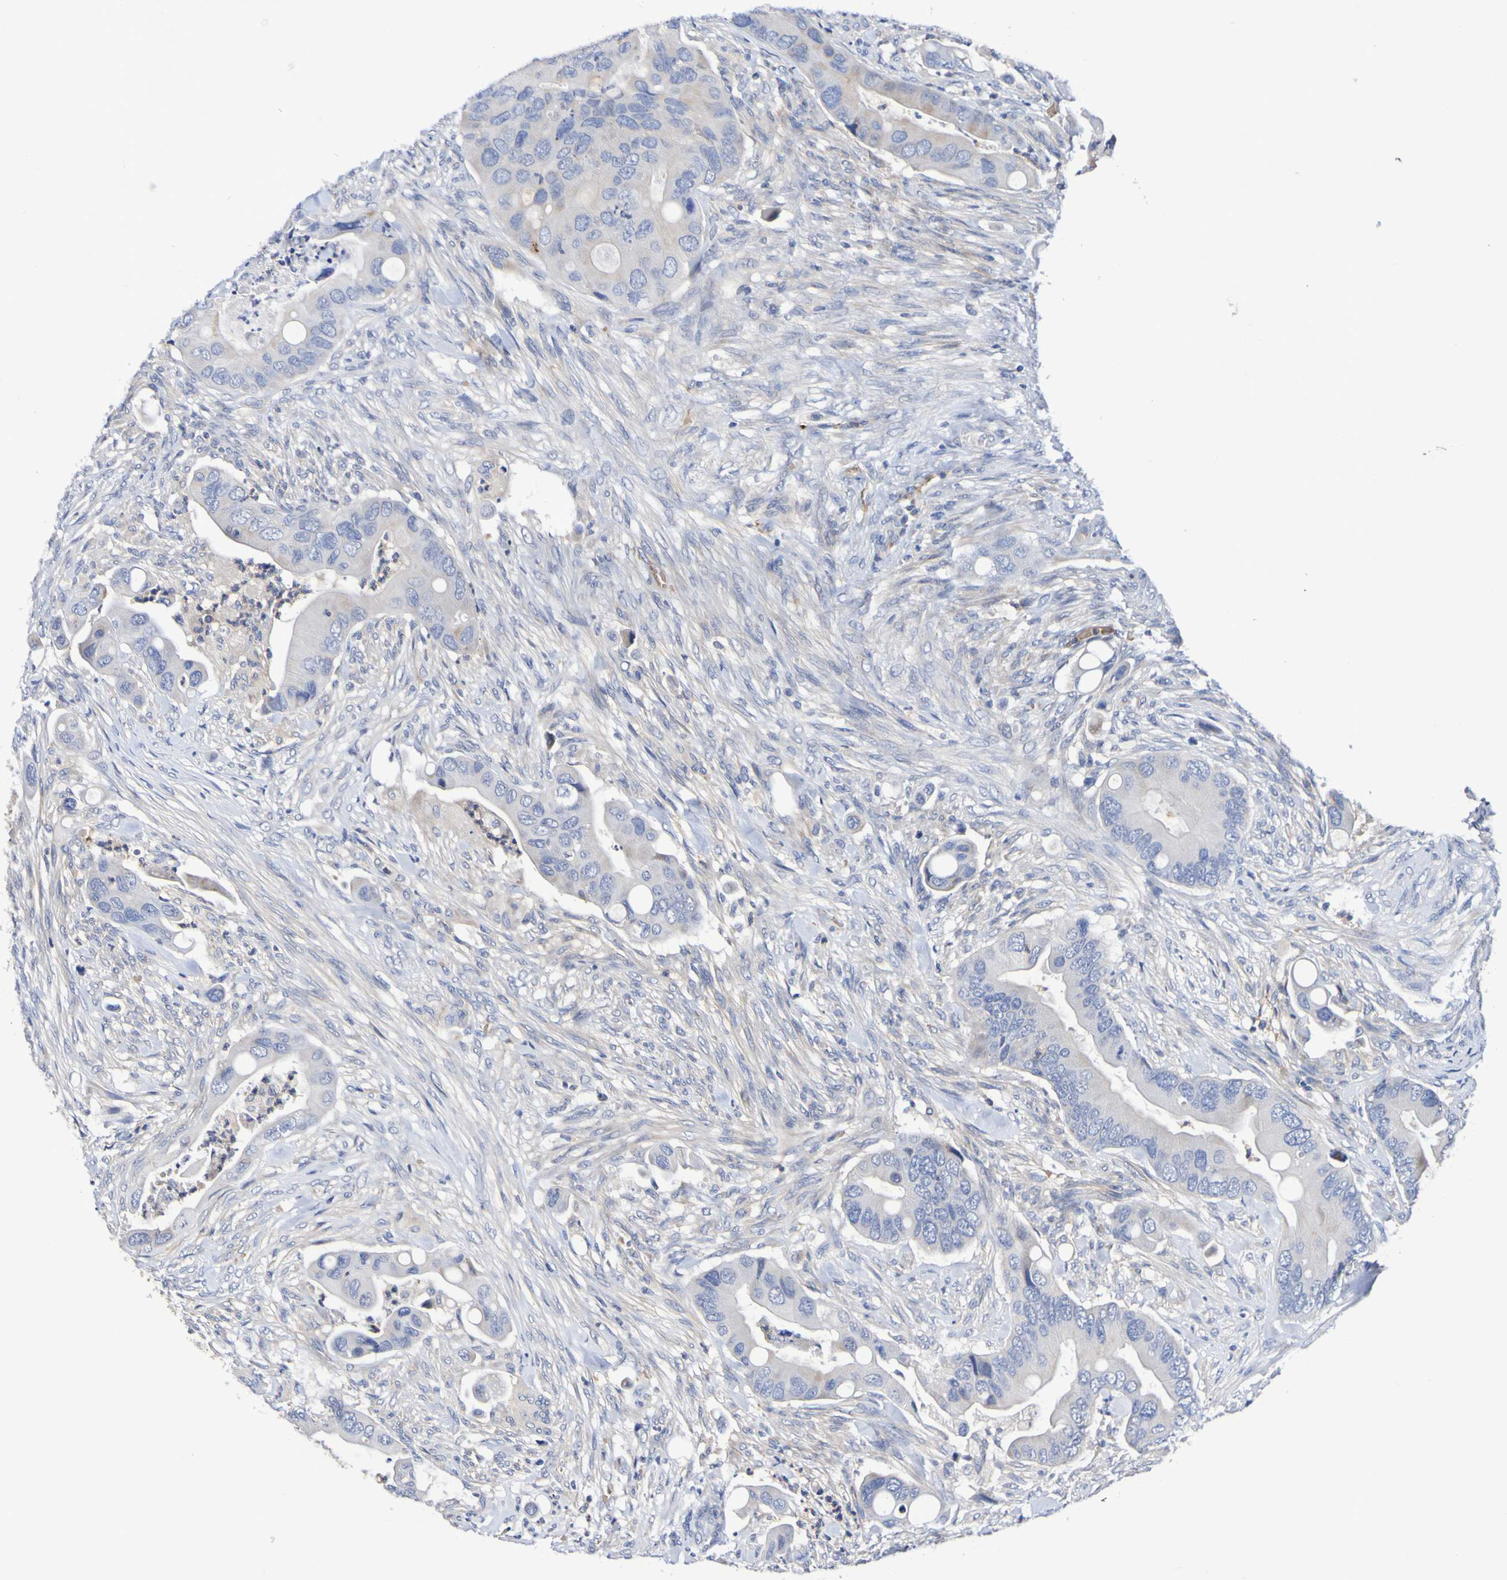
{"staining": {"intensity": "negative", "quantity": "none", "location": "none"}, "tissue": "colorectal cancer", "cell_type": "Tumor cells", "image_type": "cancer", "snomed": [{"axis": "morphology", "description": "Adenocarcinoma, NOS"}, {"axis": "topography", "description": "Rectum"}], "caption": "A histopathology image of human colorectal adenocarcinoma is negative for staining in tumor cells.", "gene": "WNT4", "patient": {"sex": "female", "age": 57}}